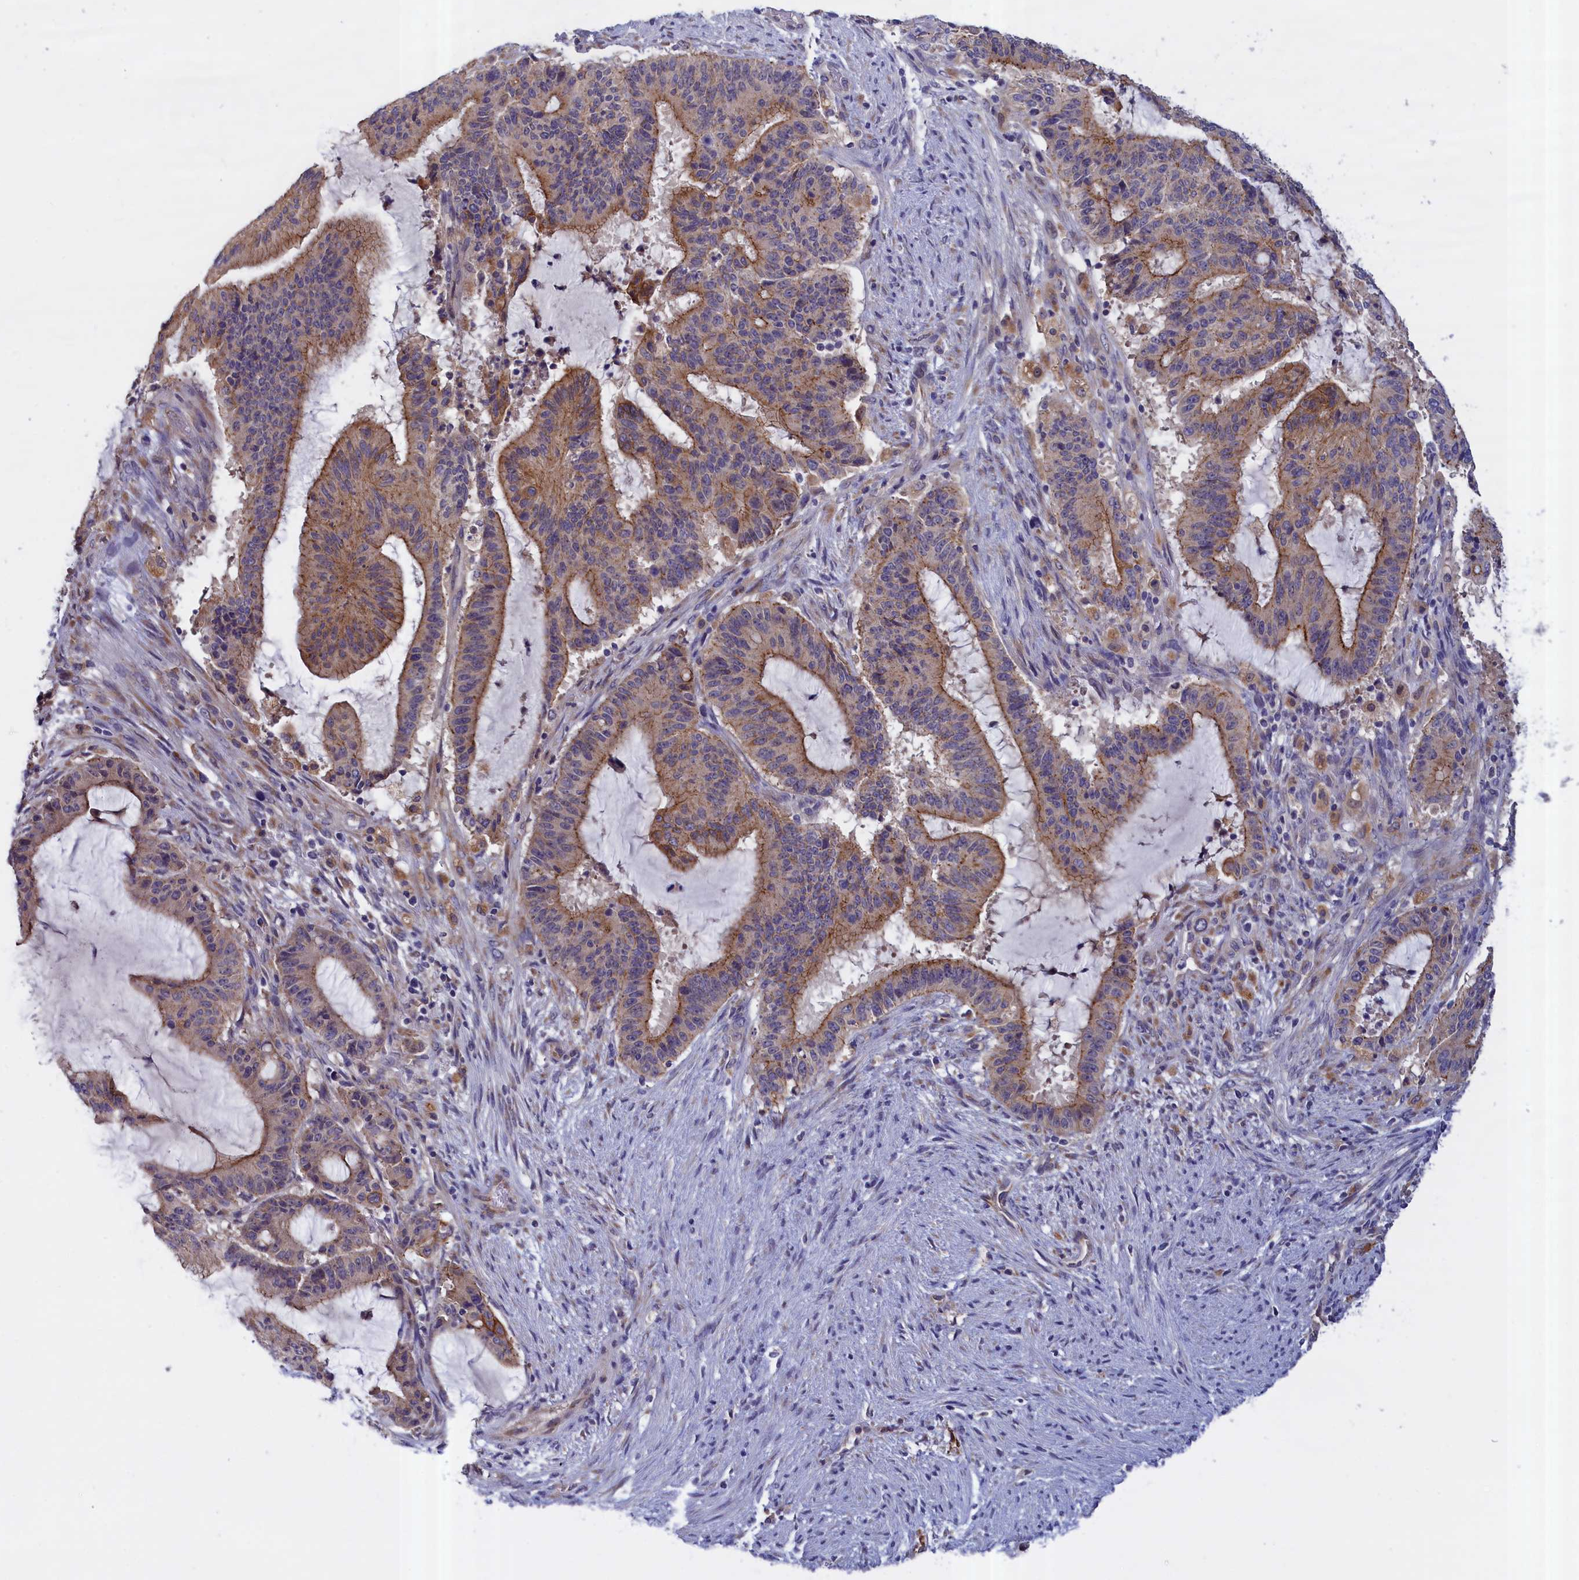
{"staining": {"intensity": "moderate", "quantity": "25%-75%", "location": "cytoplasmic/membranous"}, "tissue": "liver cancer", "cell_type": "Tumor cells", "image_type": "cancer", "snomed": [{"axis": "morphology", "description": "Normal tissue, NOS"}, {"axis": "morphology", "description": "Cholangiocarcinoma"}, {"axis": "topography", "description": "Liver"}, {"axis": "topography", "description": "Peripheral nerve tissue"}], "caption": "Tumor cells exhibit medium levels of moderate cytoplasmic/membranous staining in about 25%-75% of cells in liver cancer. (brown staining indicates protein expression, while blue staining denotes nuclei).", "gene": "COL19A1", "patient": {"sex": "female", "age": 73}}